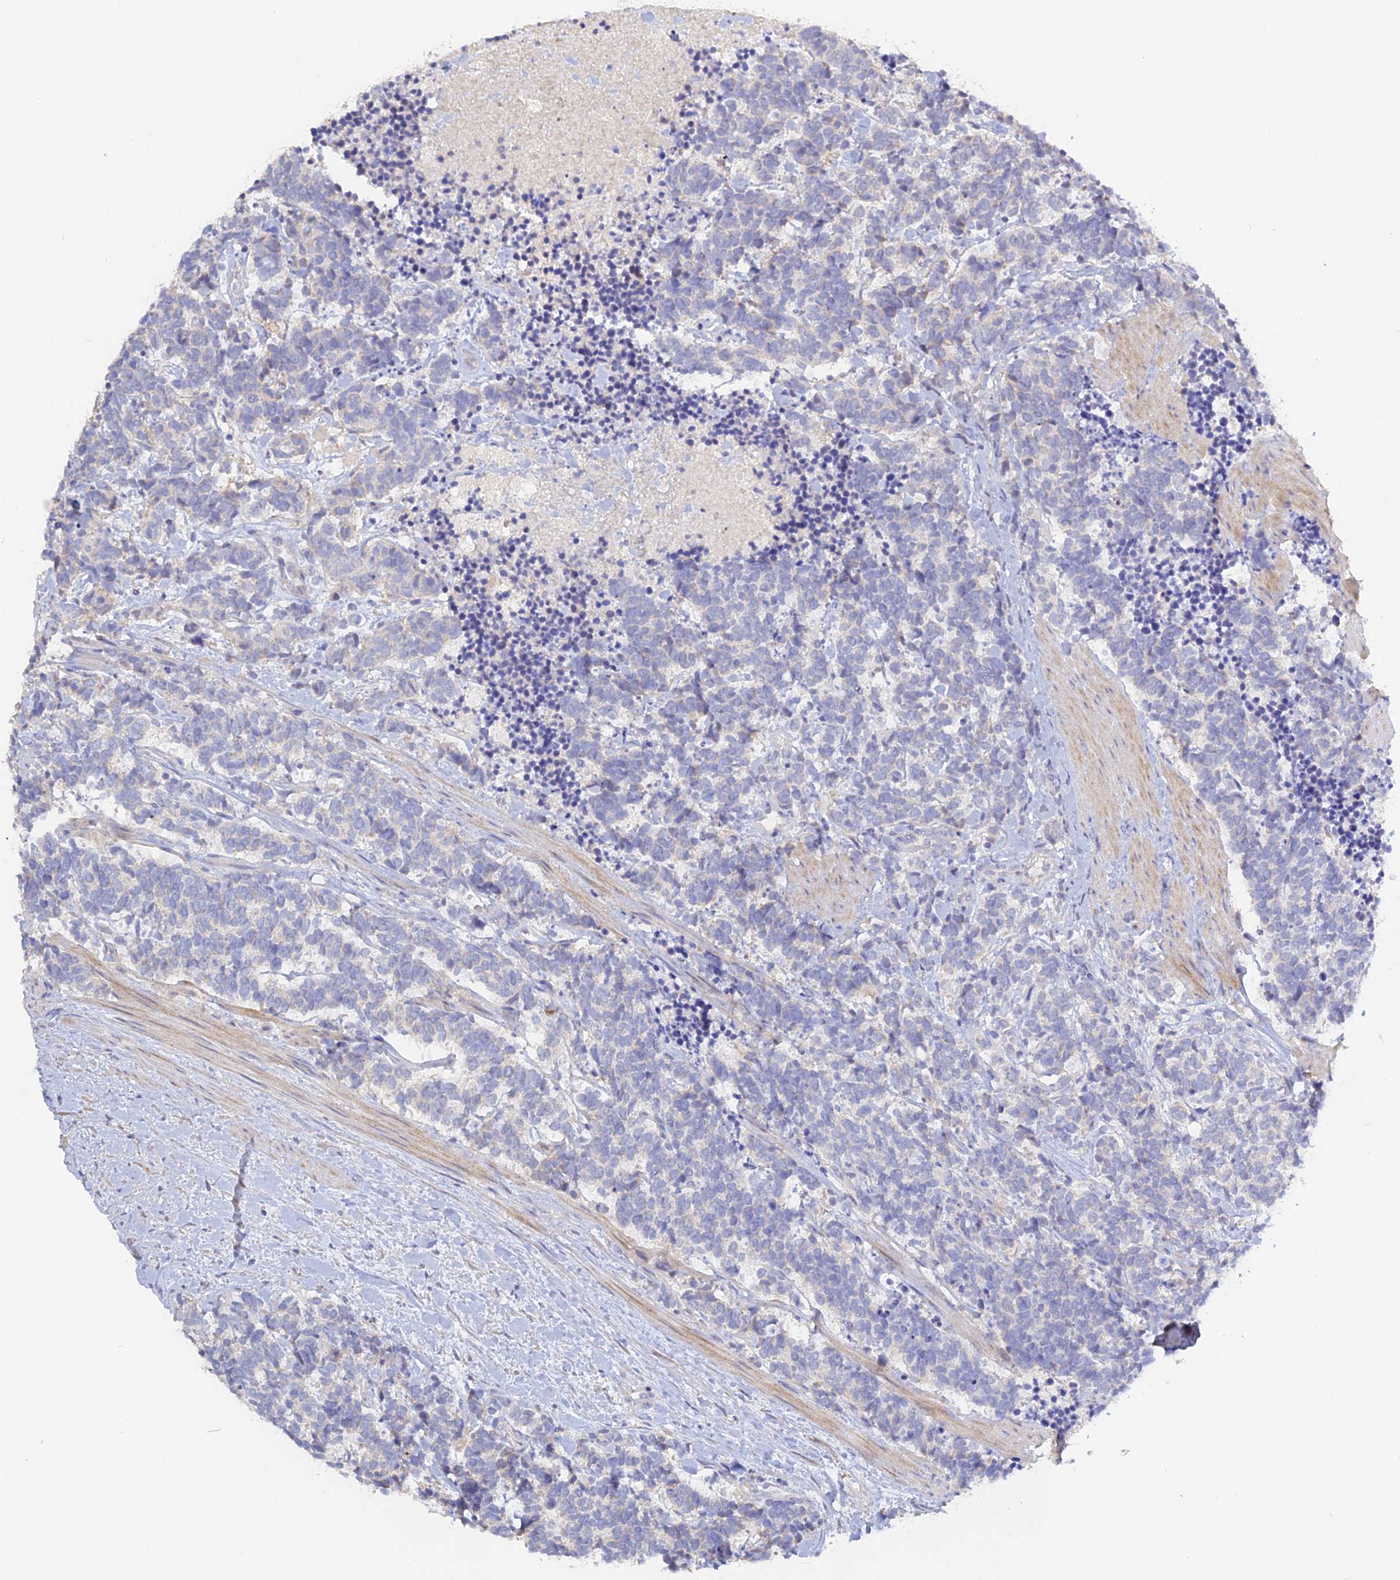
{"staining": {"intensity": "negative", "quantity": "none", "location": "none"}, "tissue": "carcinoid", "cell_type": "Tumor cells", "image_type": "cancer", "snomed": [{"axis": "morphology", "description": "Carcinoma, NOS"}, {"axis": "morphology", "description": "Carcinoid, malignant, NOS"}, {"axis": "topography", "description": "Prostate"}], "caption": "Carcinoid was stained to show a protein in brown. There is no significant expression in tumor cells. Nuclei are stained in blue.", "gene": "ADGRA1", "patient": {"sex": "male", "age": 57}}